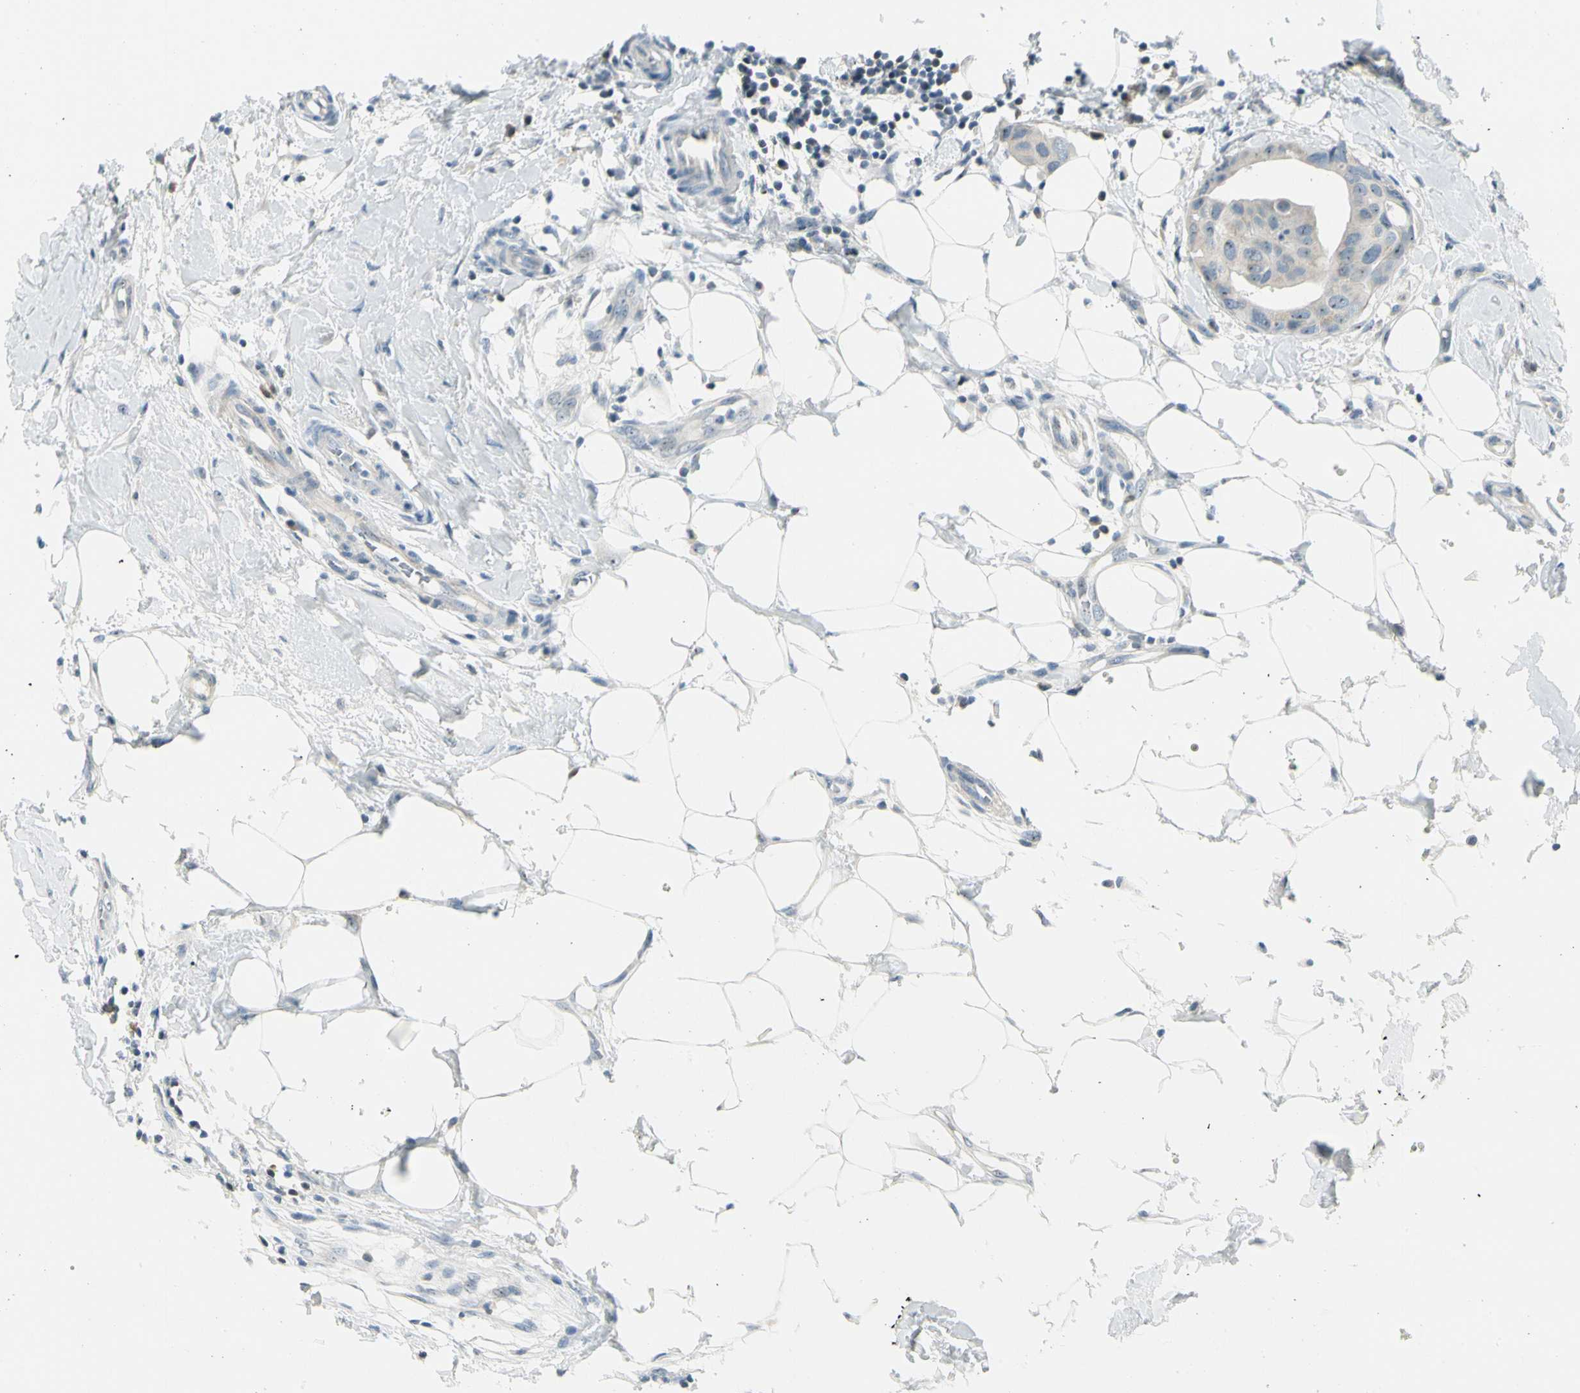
{"staining": {"intensity": "moderate", "quantity": "<25%", "location": "nuclear"}, "tissue": "breast cancer", "cell_type": "Tumor cells", "image_type": "cancer", "snomed": [{"axis": "morphology", "description": "Duct carcinoma"}, {"axis": "topography", "description": "Breast"}], "caption": "Immunohistochemical staining of breast infiltrating ductal carcinoma shows low levels of moderate nuclear protein staining in about <25% of tumor cells.", "gene": "ZSCAN1", "patient": {"sex": "female", "age": 40}}